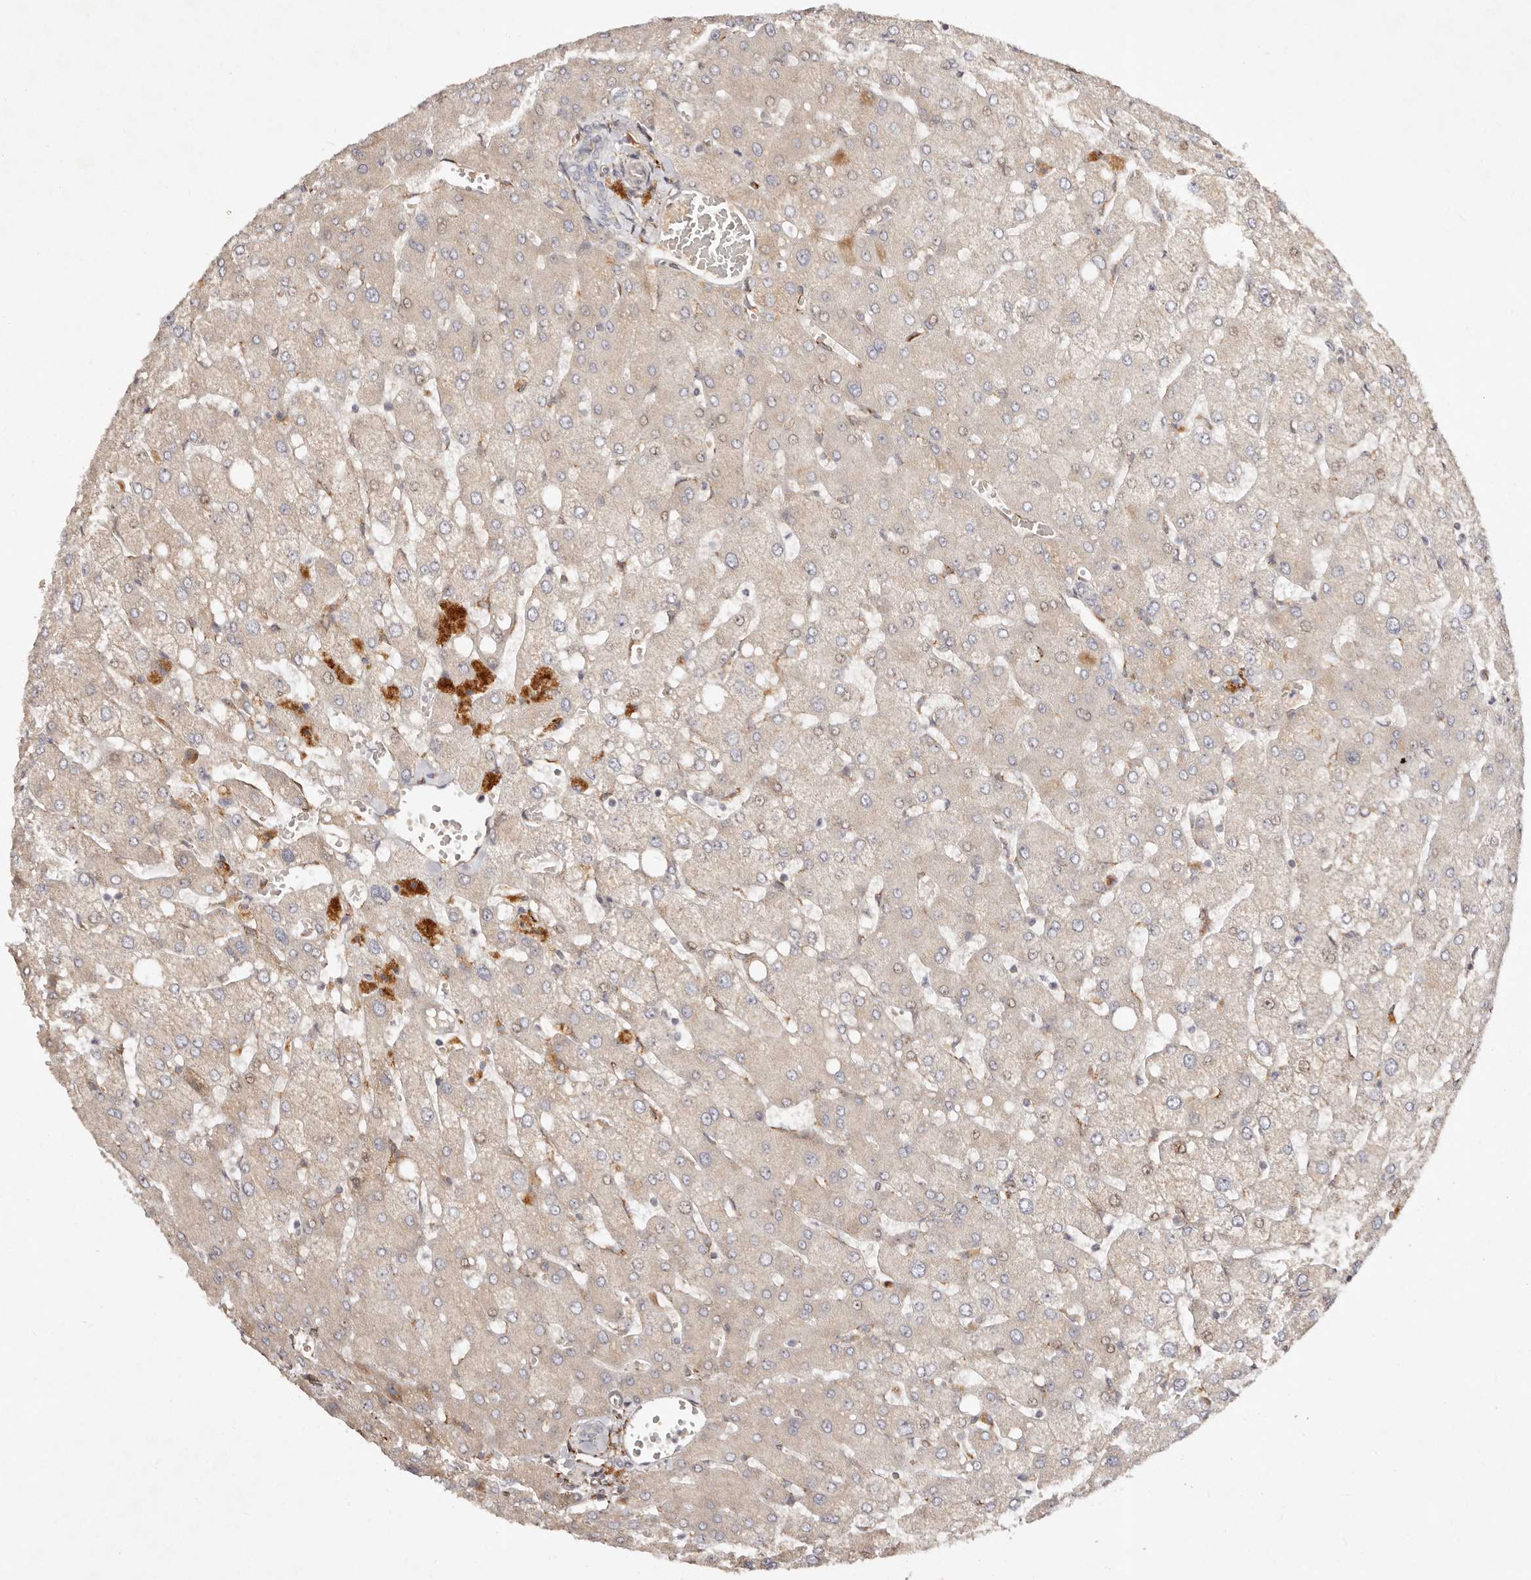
{"staining": {"intensity": "negative", "quantity": "none", "location": "none"}, "tissue": "liver", "cell_type": "Cholangiocytes", "image_type": "normal", "snomed": [{"axis": "morphology", "description": "Normal tissue, NOS"}, {"axis": "topography", "description": "Liver"}], "caption": "Immunohistochemical staining of unremarkable liver displays no significant expression in cholangiocytes. The staining was performed using DAB (3,3'-diaminobenzidine) to visualize the protein expression in brown, while the nuclei were stained in blue with hematoxylin (Magnification: 20x).", "gene": "SERPINH1", "patient": {"sex": "female", "age": 54}}